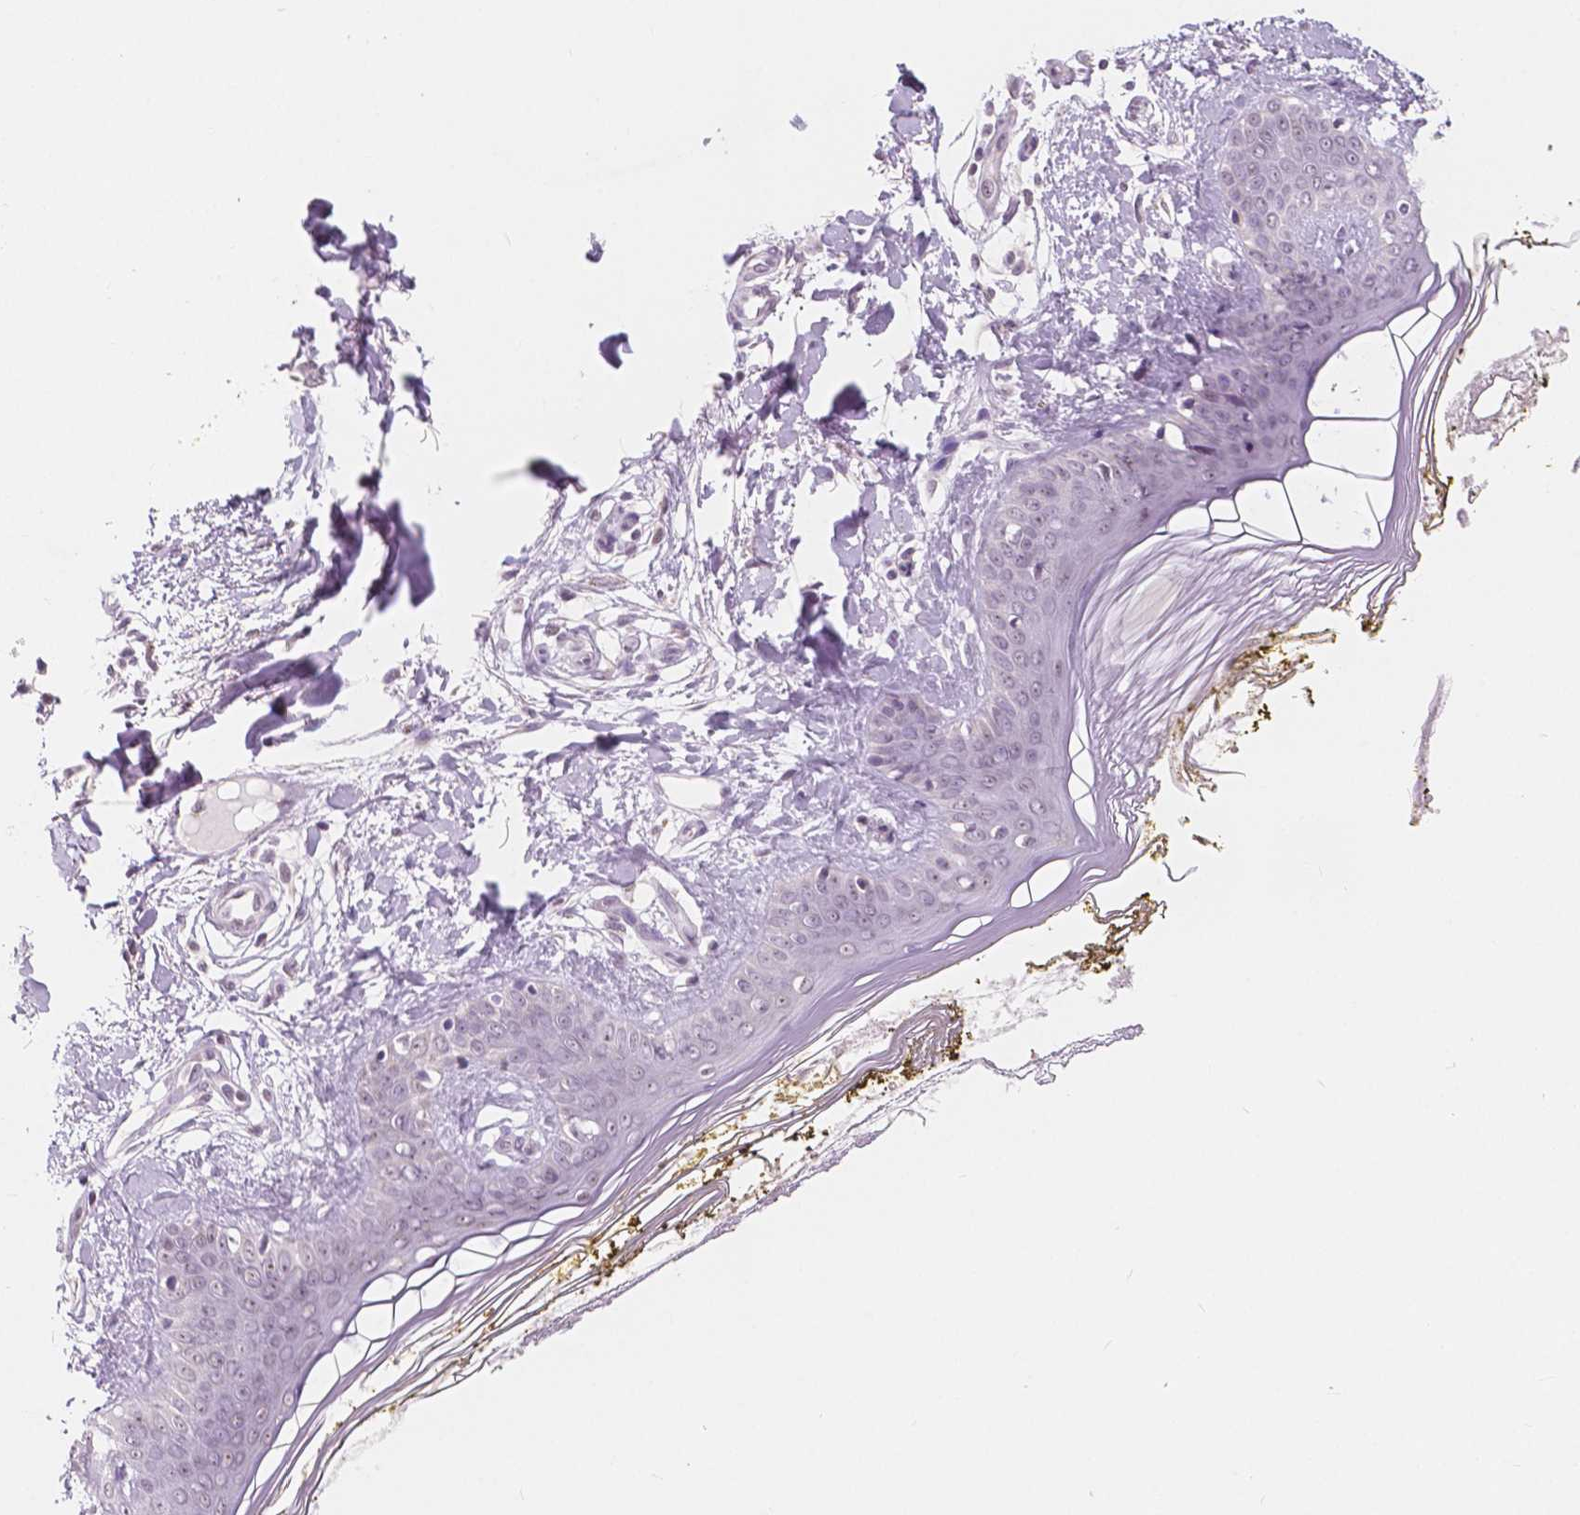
{"staining": {"intensity": "negative", "quantity": "none", "location": "none"}, "tissue": "skin", "cell_type": "Fibroblasts", "image_type": "normal", "snomed": [{"axis": "morphology", "description": "Normal tissue, NOS"}, {"axis": "topography", "description": "Skin"}], "caption": "Protein analysis of unremarkable skin displays no significant staining in fibroblasts.", "gene": "NOLC1", "patient": {"sex": "female", "age": 34}}